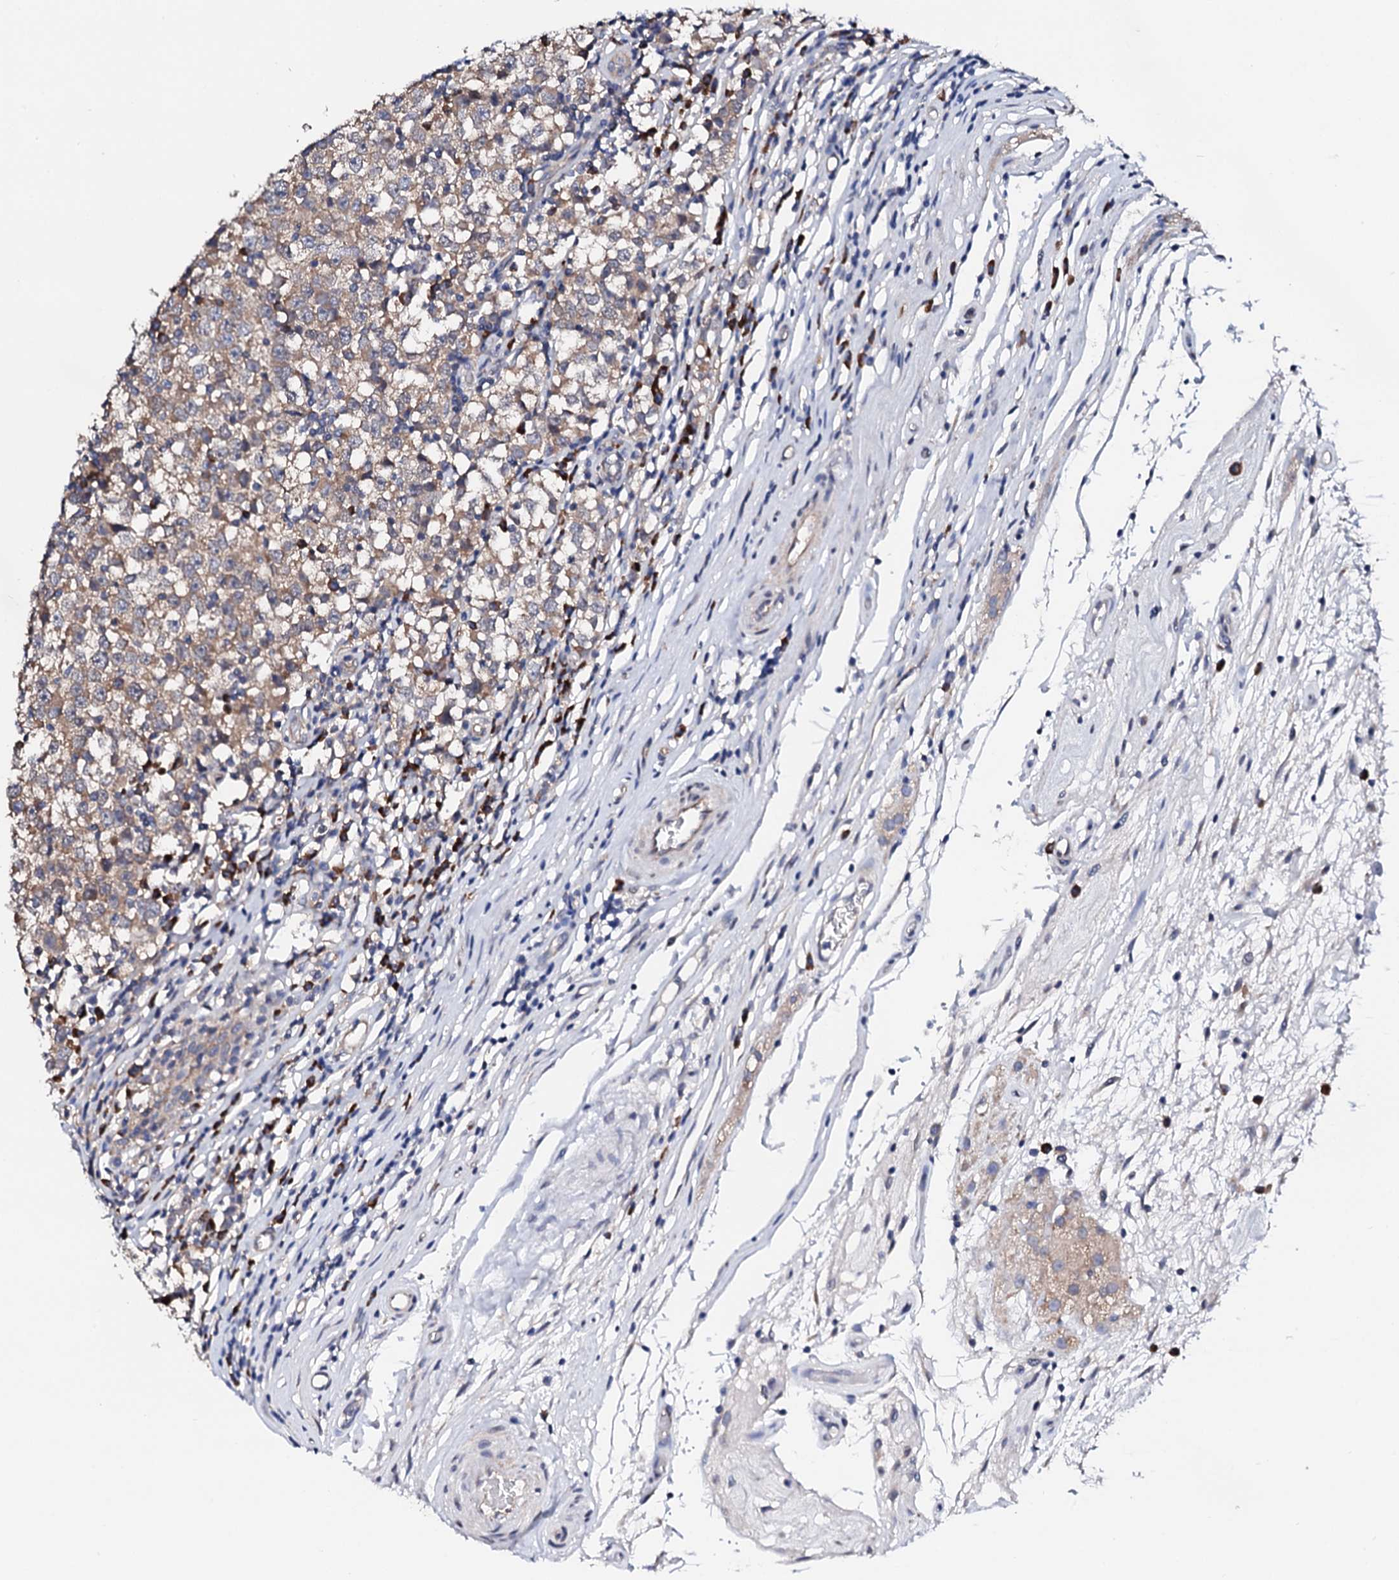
{"staining": {"intensity": "moderate", "quantity": ">75%", "location": "cytoplasmic/membranous"}, "tissue": "testis cancer", "cell_type": "Tumor cells", "image_type": "cancer", "snomed": [{"axis": "morphology", "description": "Seminoma, NOS"}, {"axis": "topography", "description": "Testis"}], "caption": "About >75% of tumor cells in human testis seminoma demonstrate moderate cytoplasmic/membranous protein positivity as visualized by brown immunohistochemical staining.", "gene": "NUP58", "patient": {"sex": "male", "age": 65}}